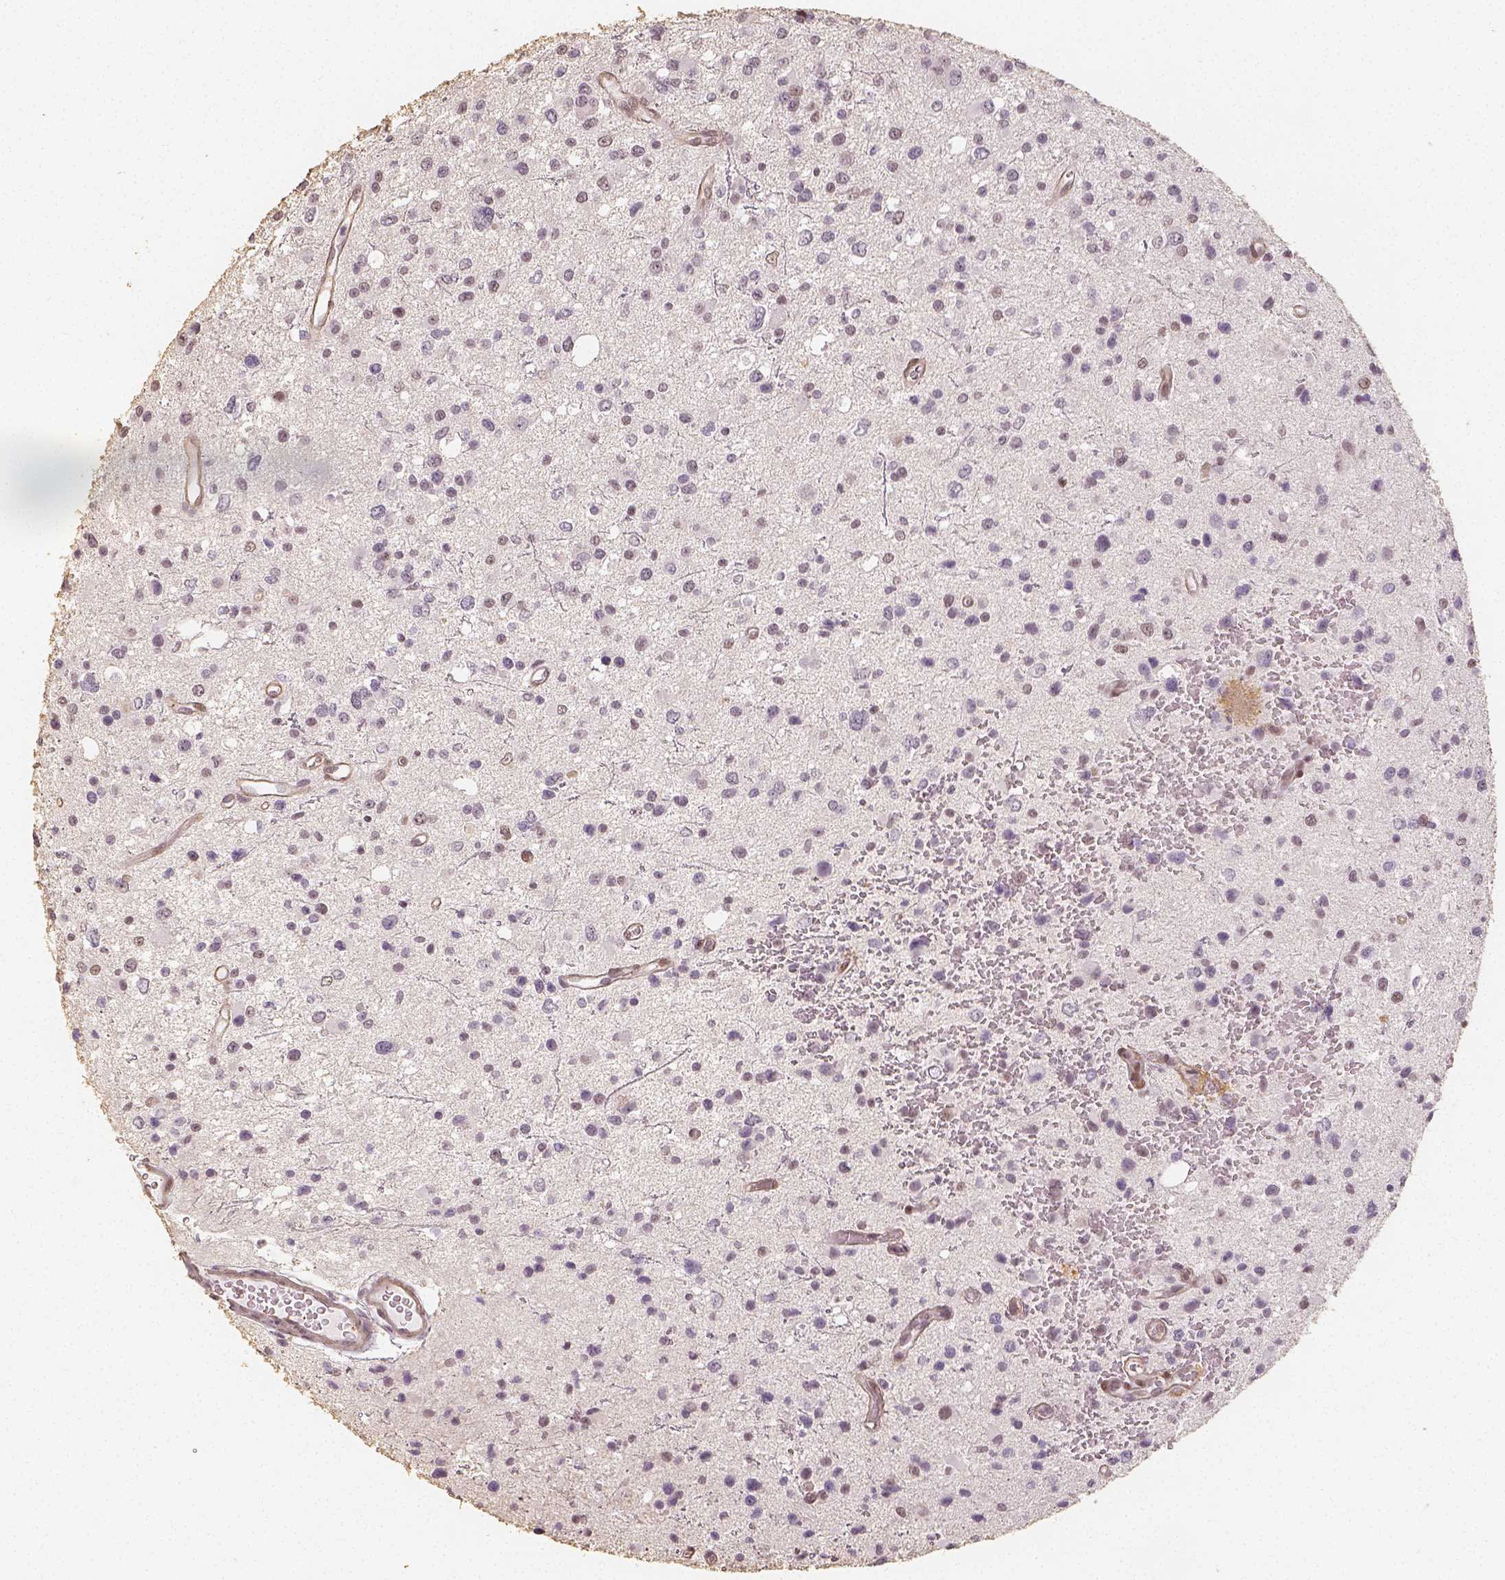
{"staining": {"intensity": "weak", "quantity": "<25%", "location": "nuclear"}, "tissue": "glioma", "cell_type": "Tumor cells", "image_type": "cancer", "snomed": [{"axis": "morphology", "description": "Glioma, malignant, Low grade"}, {"axis": "topography", "description": "Brain"}], "caption": "Tumor cells show no significant protein staining in glioma.", "gene": "HDAC1", "patient": {"sex": "male", "age": 43}}